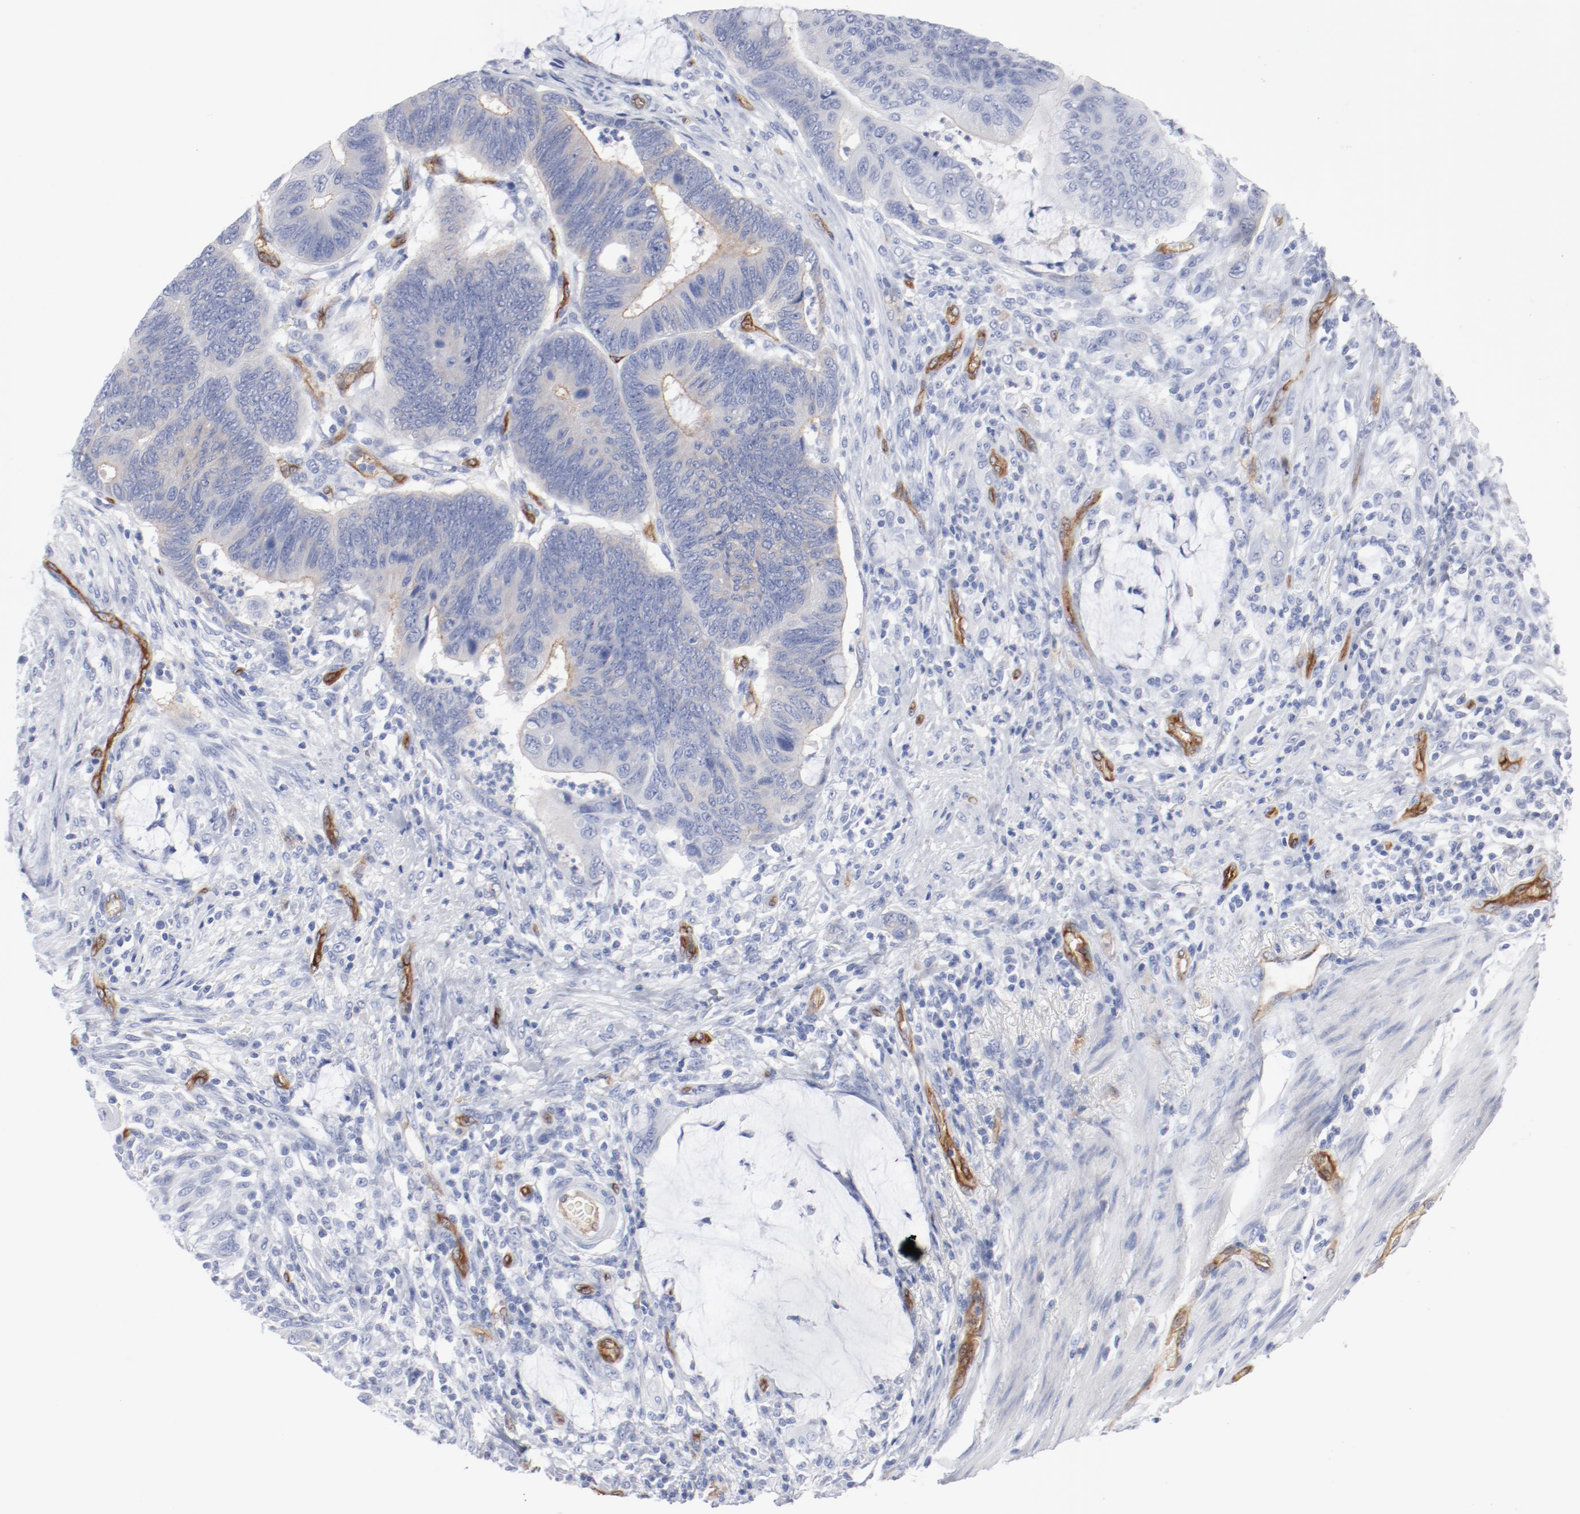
{"staining": {"intensity": "moderate", "quantity": "25%-75%", "location": "cytoplasmic/membranous"}, "tissue": "colorectal cancer", "cell_type": "Tumor cells", "image_type": "cancer", "snomed": [{"axis": "morphology", "description": "Normal tissue, NOS"}, {"axis": "morphology", "description": "Adenocarcinoma, NOS"}, {"axis": "topography", "description": "Rectum"}], "caption": "Immunohistochemistry micrograph of neoplastic tissue: colorectal cancer (adenocarcinoma) stained using immunohistochemistry reveals medium levels of moderate protein expression localized specifically in the cytoplasmic/membranous of tumor cells, appearing as a cytoplasmic/membranous brown color.", "gene": "SHANK3", "patient": {"sex": "male", "age": 92}}